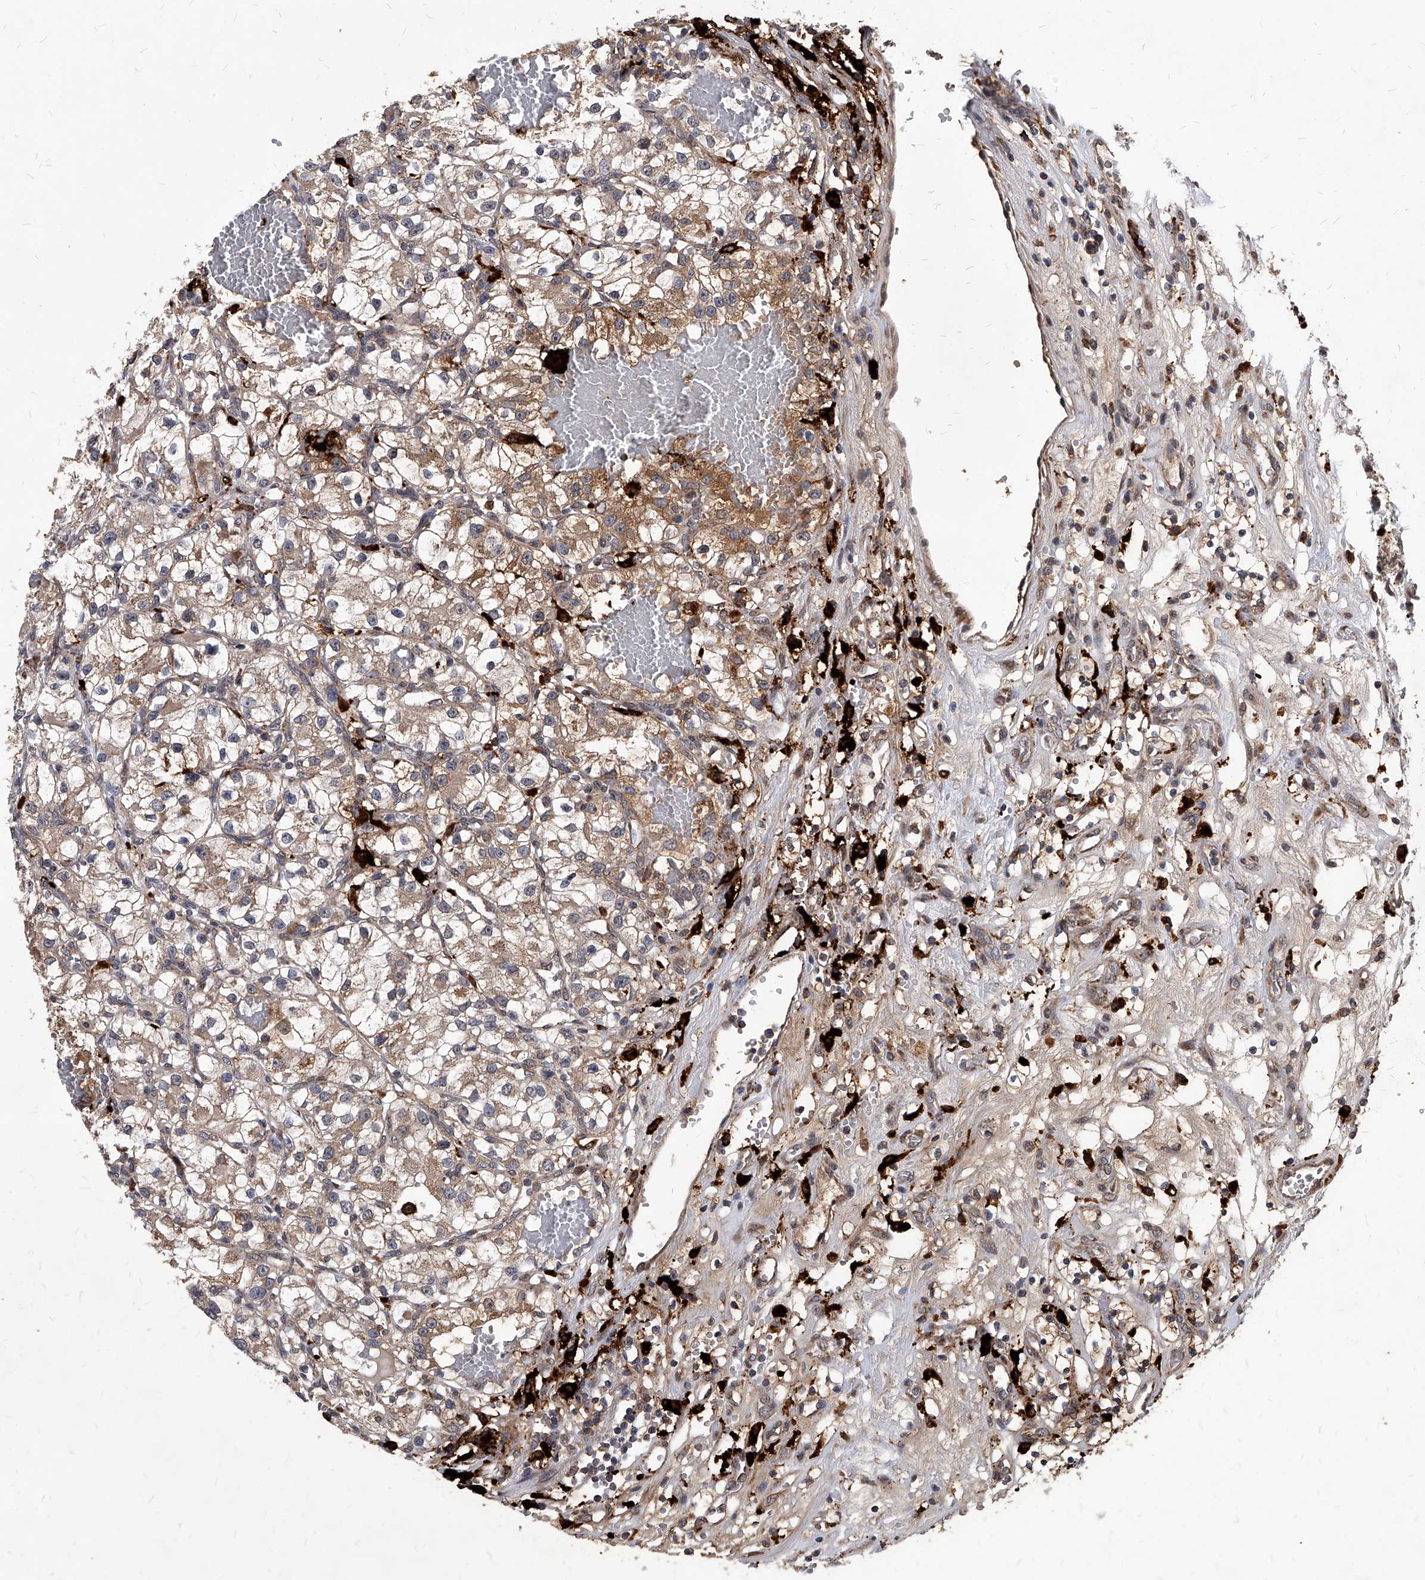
{"staining": {"intensity": "moderate", "quantity": ">75%", "location": "cytoplasmic/membranous"}, "tissue": "renal cancer", "cell_type": "Tumor cells", "image_type": "cancer", "snomed": [{"axis": "morphology", "description": "Adenocarcinoma, NOS"}, {"axis": "topography", "description": "Kidney"}], "caption": "The immunohistochemical stain shows moderate cytoplasmic/membranous staining in tumor cells of renal cancer tissue.", "gene": "SOBP", "patient": {"sex": "female", "age": 57}}